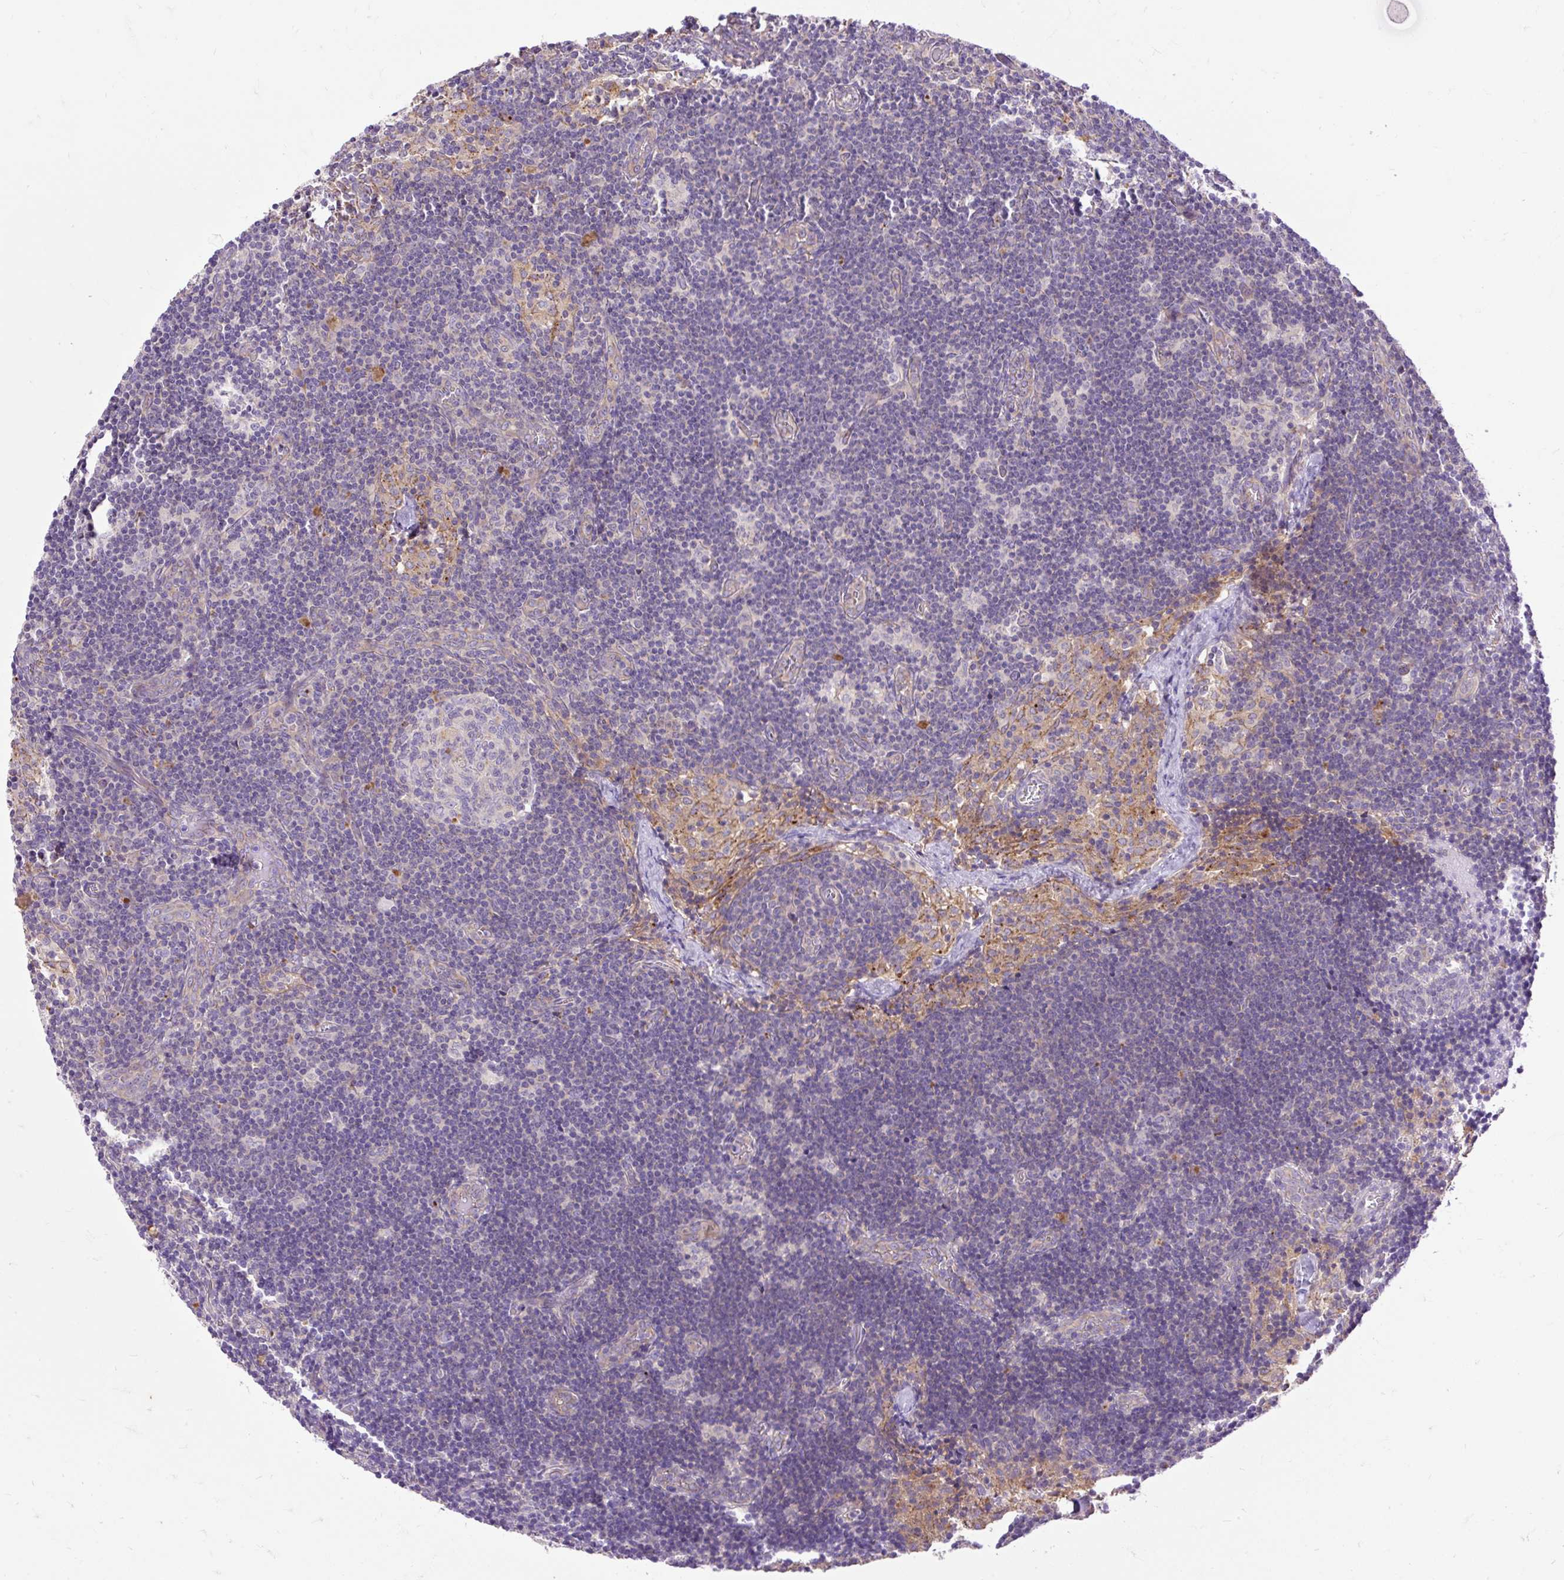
{"staining": {"intensity": "negative", "quantity": "none", "location": "none"}, "tissue": "lymph node", "cell_type": "Germinal center cells", "image_type": "normal", "snomed": [{"axis": "morphology", "description": "Normal tissue, NOS"}, {"axis": "topography", "description": "Lymph node"}], "caption": "The immunohistochemistry (IHC) histopathology image has no significant expression in germinal center cells of lymph node.", "gene": "HEXB", "patient": {"sex": "female", "age": 31}}